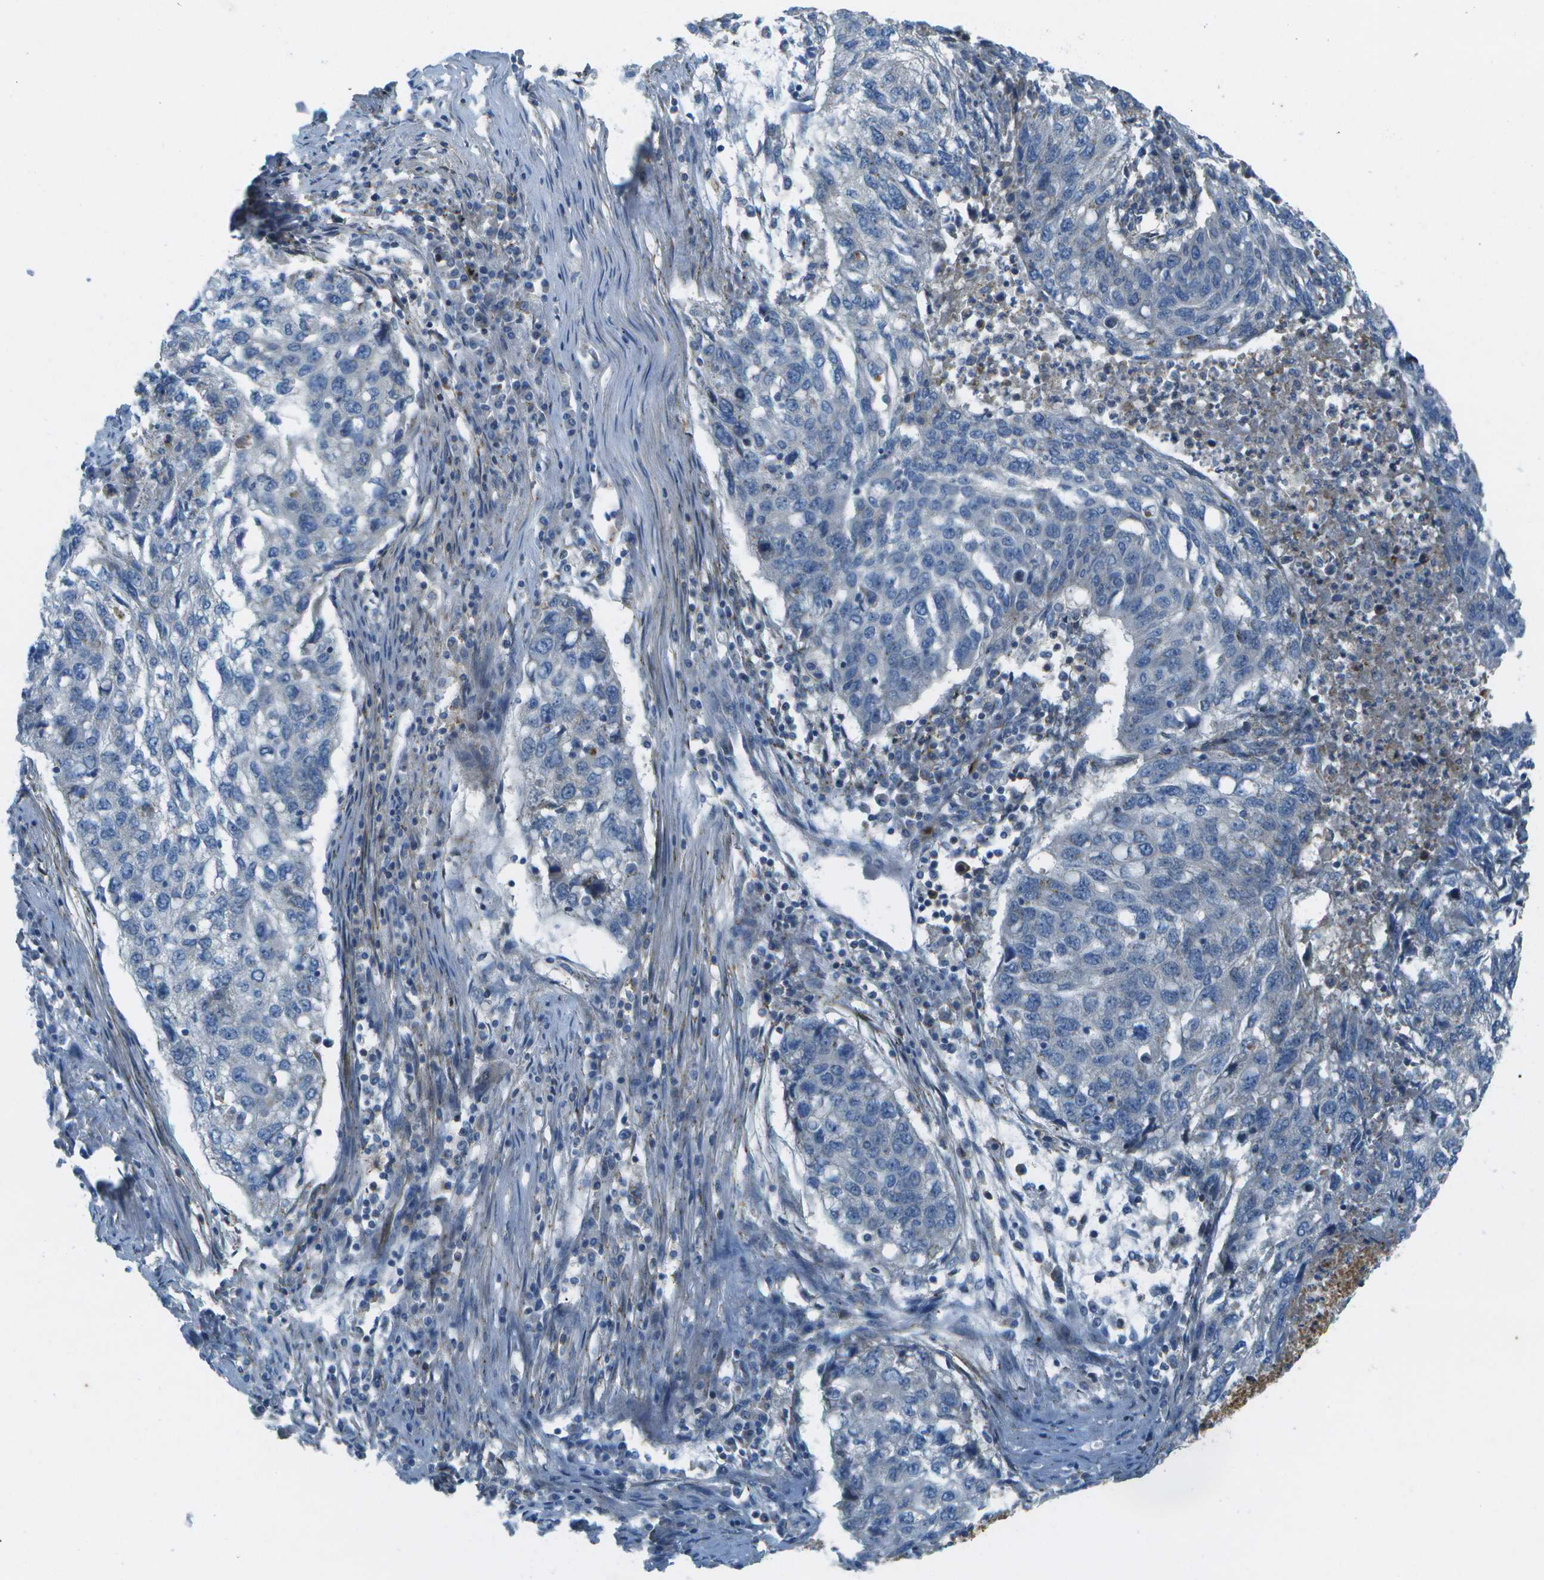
{"staining": {"intensity": "negative", "quantity": "none", "location": "none"}, "tissue": "lung cancer", "cell_type": "Tumor cells", "image_type": "cancer", "snomed": [{"axis": "morphology", "description": "Squamous cell carcinoma, NOS"}, {"axis": "topography", "description": "Lung"}], "caption": "Immunohistochemistry photomicrograph of neoplastic tissue: human lung cancer stained with DAB (3,3'-diaminobenzidine) displays no significant protein expression in tumor cells.", "gene": "LRRC66", "patient": {"sex": "female", "age": 63}}